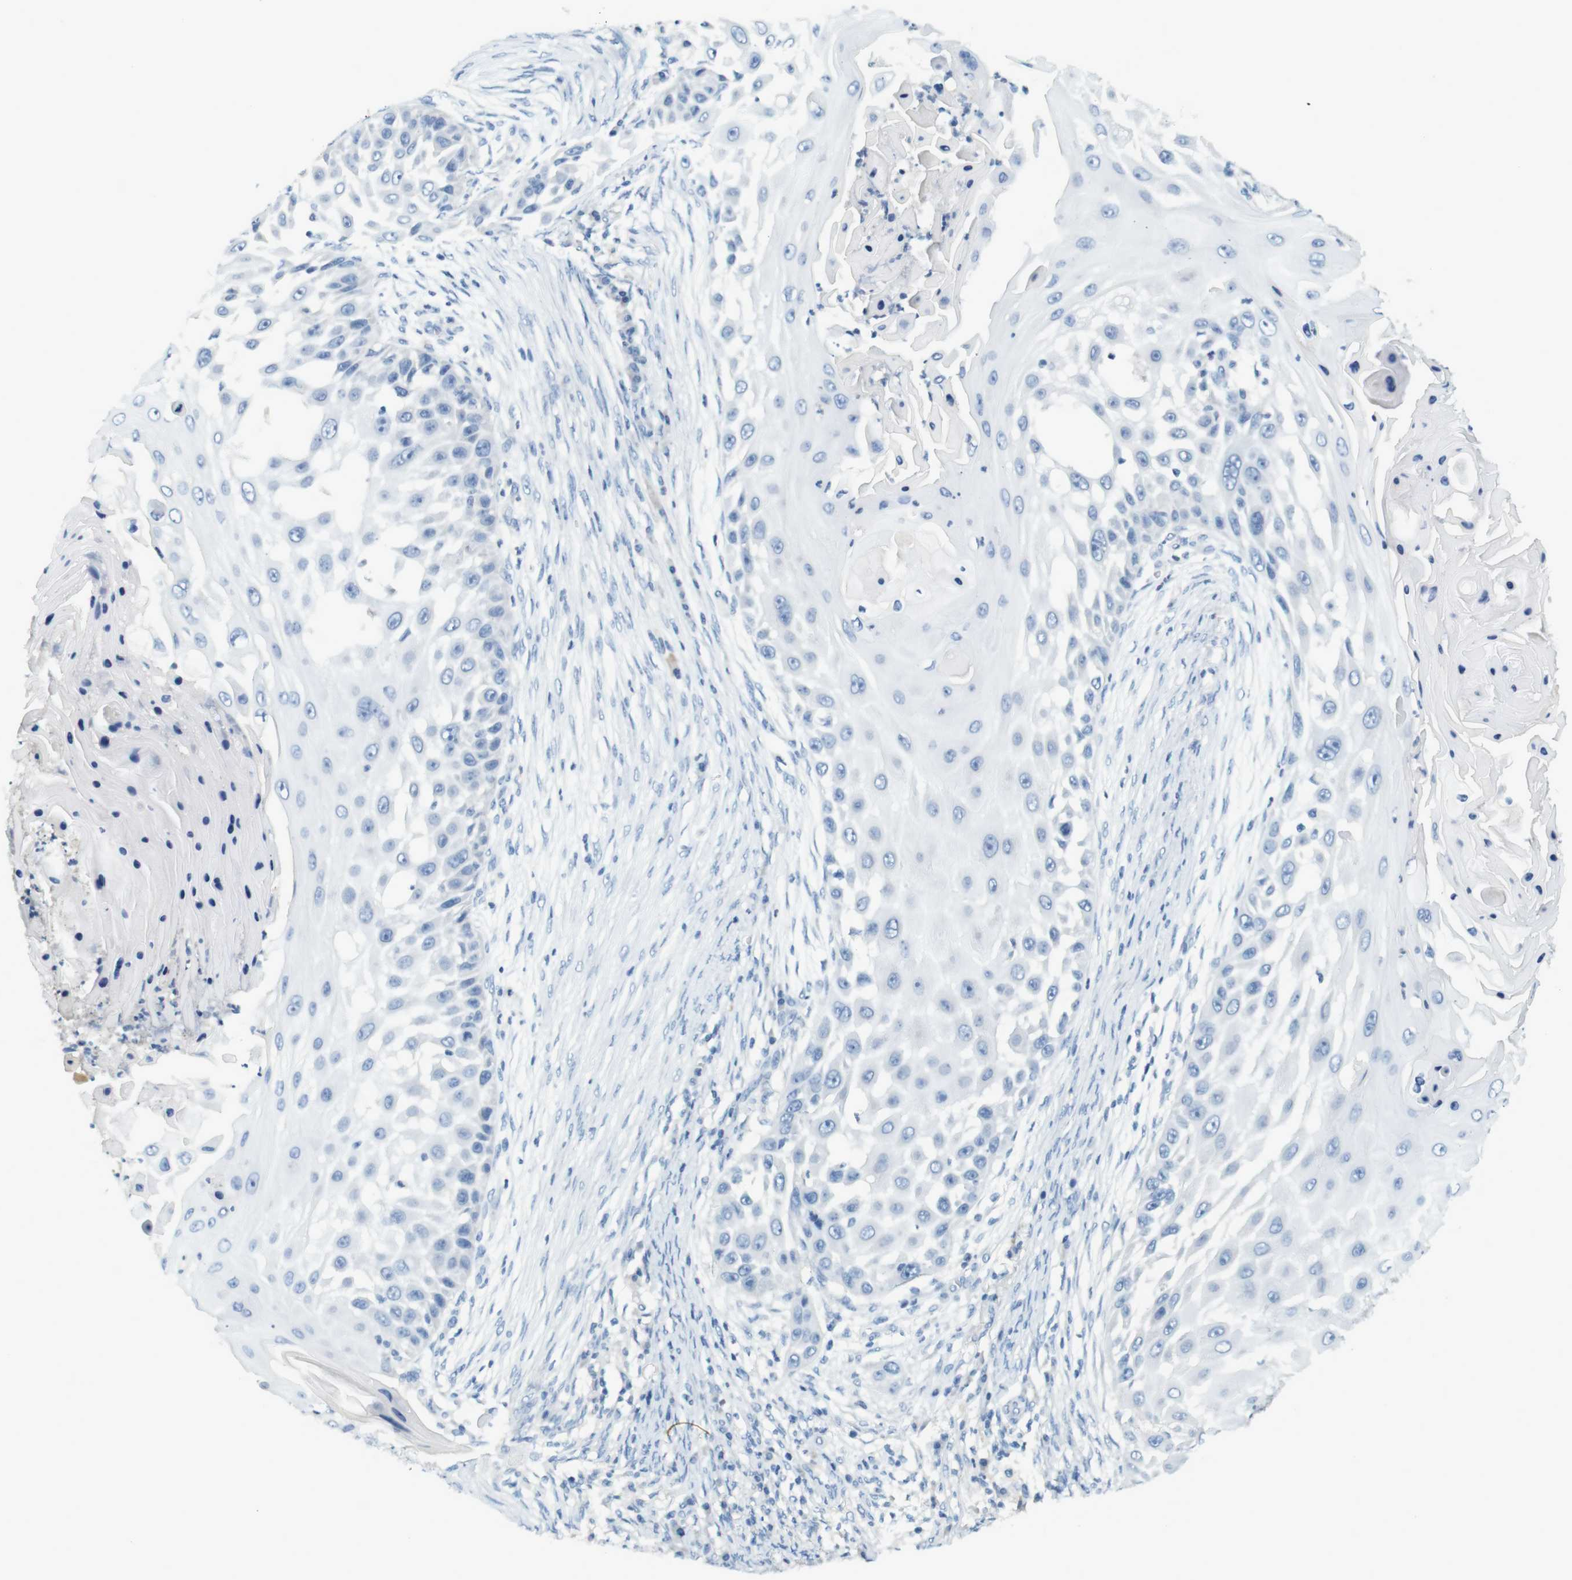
{"staining": {"intensity": "negative", "quantity": "none", "location": "none"}, "tissue": "skin cancer", "cell_type": "Tumor cells", "image_type": "cancer", "snomed": [{"axis": "morphology", "description": "Squamous cell carcinoma, NOS"}, {"axis": "topography", "description": "Skin"}], "caption": "DAB (3,3'-diaminobenzidine) immunohistochemical staining of human skin cancer shows no significant staining in tumor cells.", "gene": "LRRK2", "patient": {"sex": "female", "age": 44}}